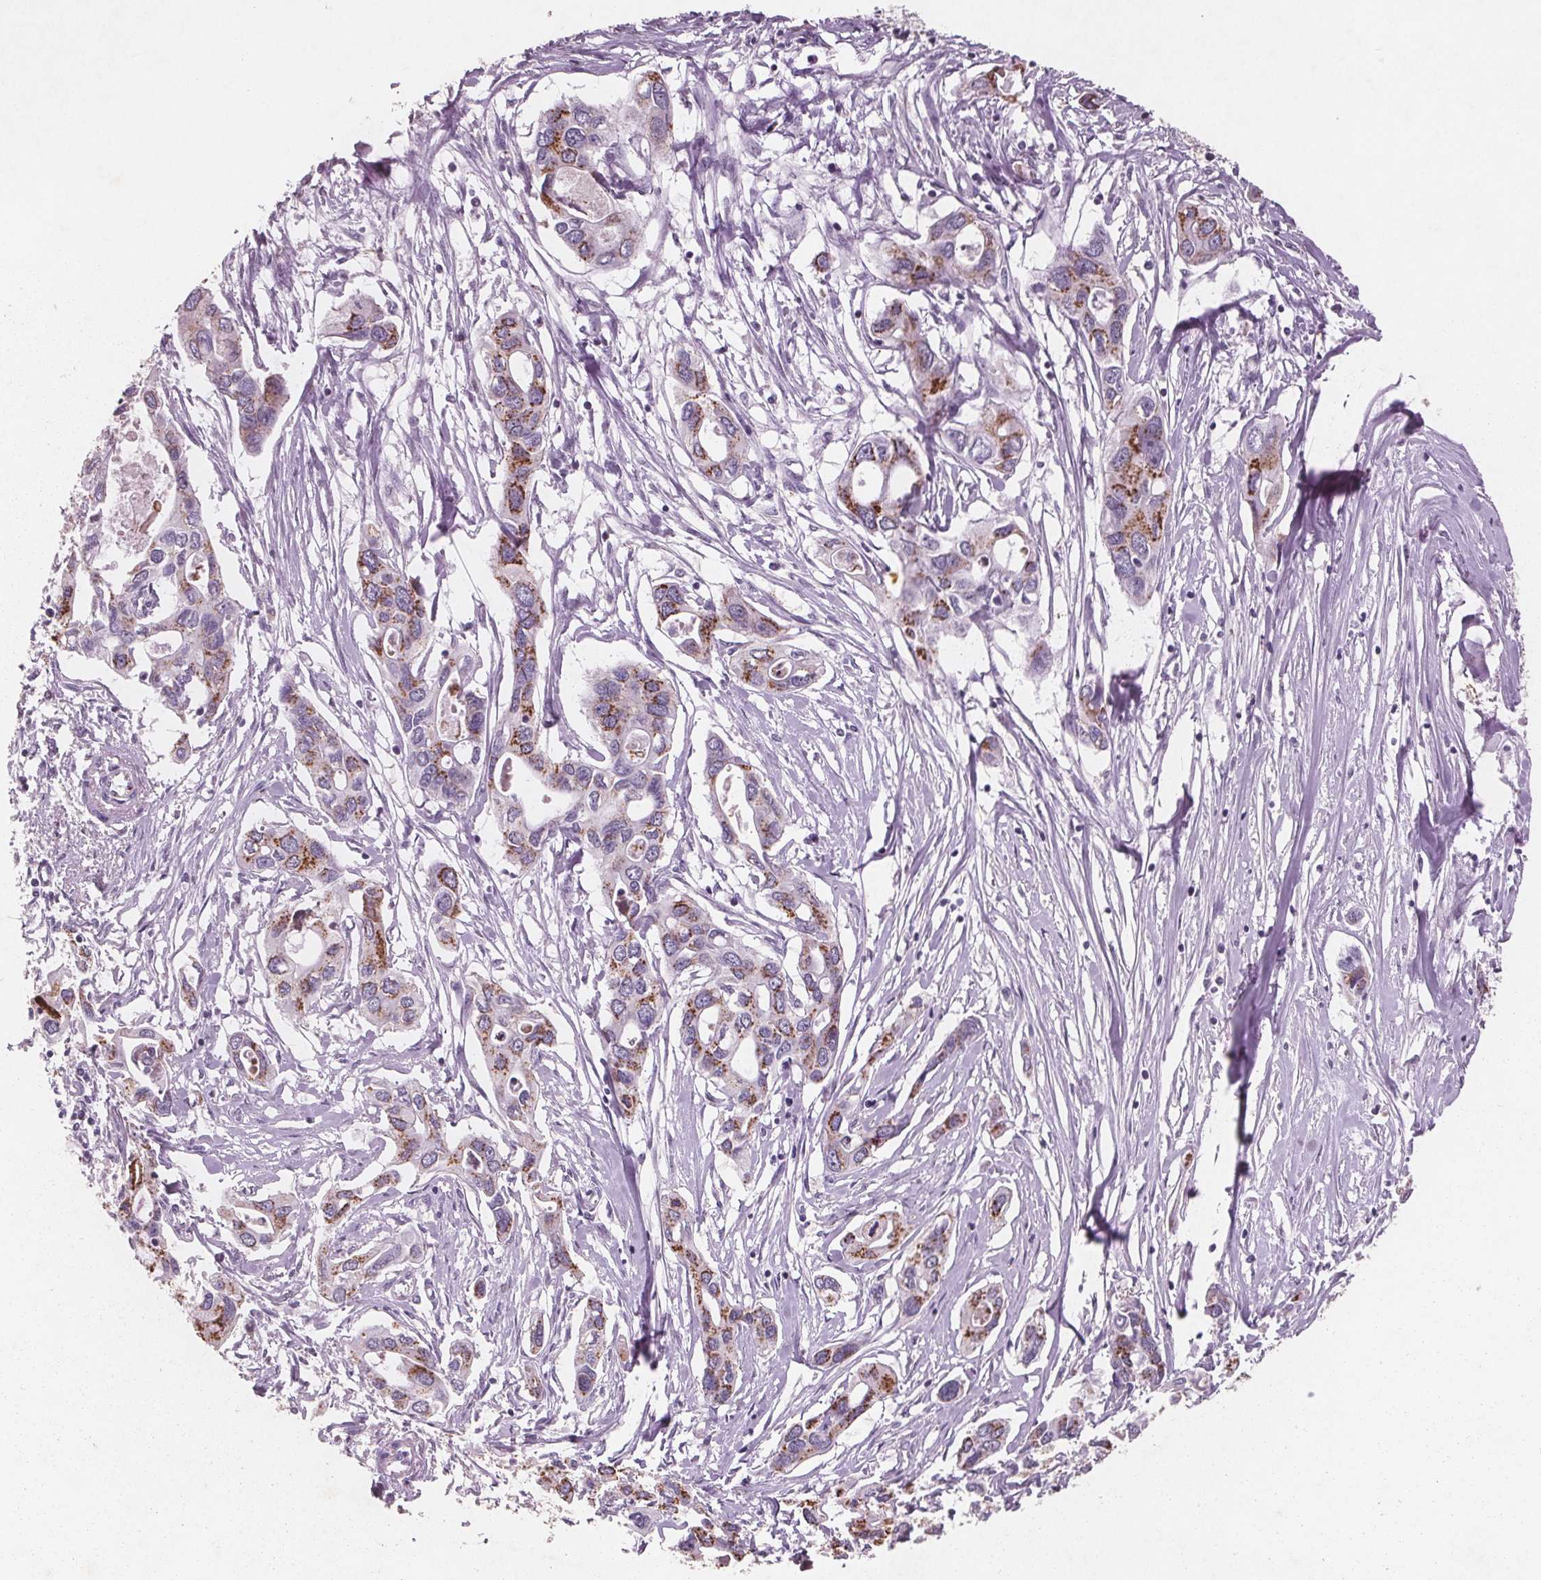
{"staining": {"intensity": "strong", "quantity": "25%-75%", "location": "cytoplasmic/membranous"}, "tissue": "pancreatic cancer", "cell_type": "Tumor cells", "image_type": "cancer", "snomed": [{"axis": "morphology", "description": "Adenocarcinoma, NOS"}, {"axis": "topography", "description": "Pancreas"}], "caption": "Adenocarcinoma (pancreatic) stained with a protein marker displays strong staining in tumor cells.", "gene": "PTPN14", "patient": {"sex": "male", "age": 60}}